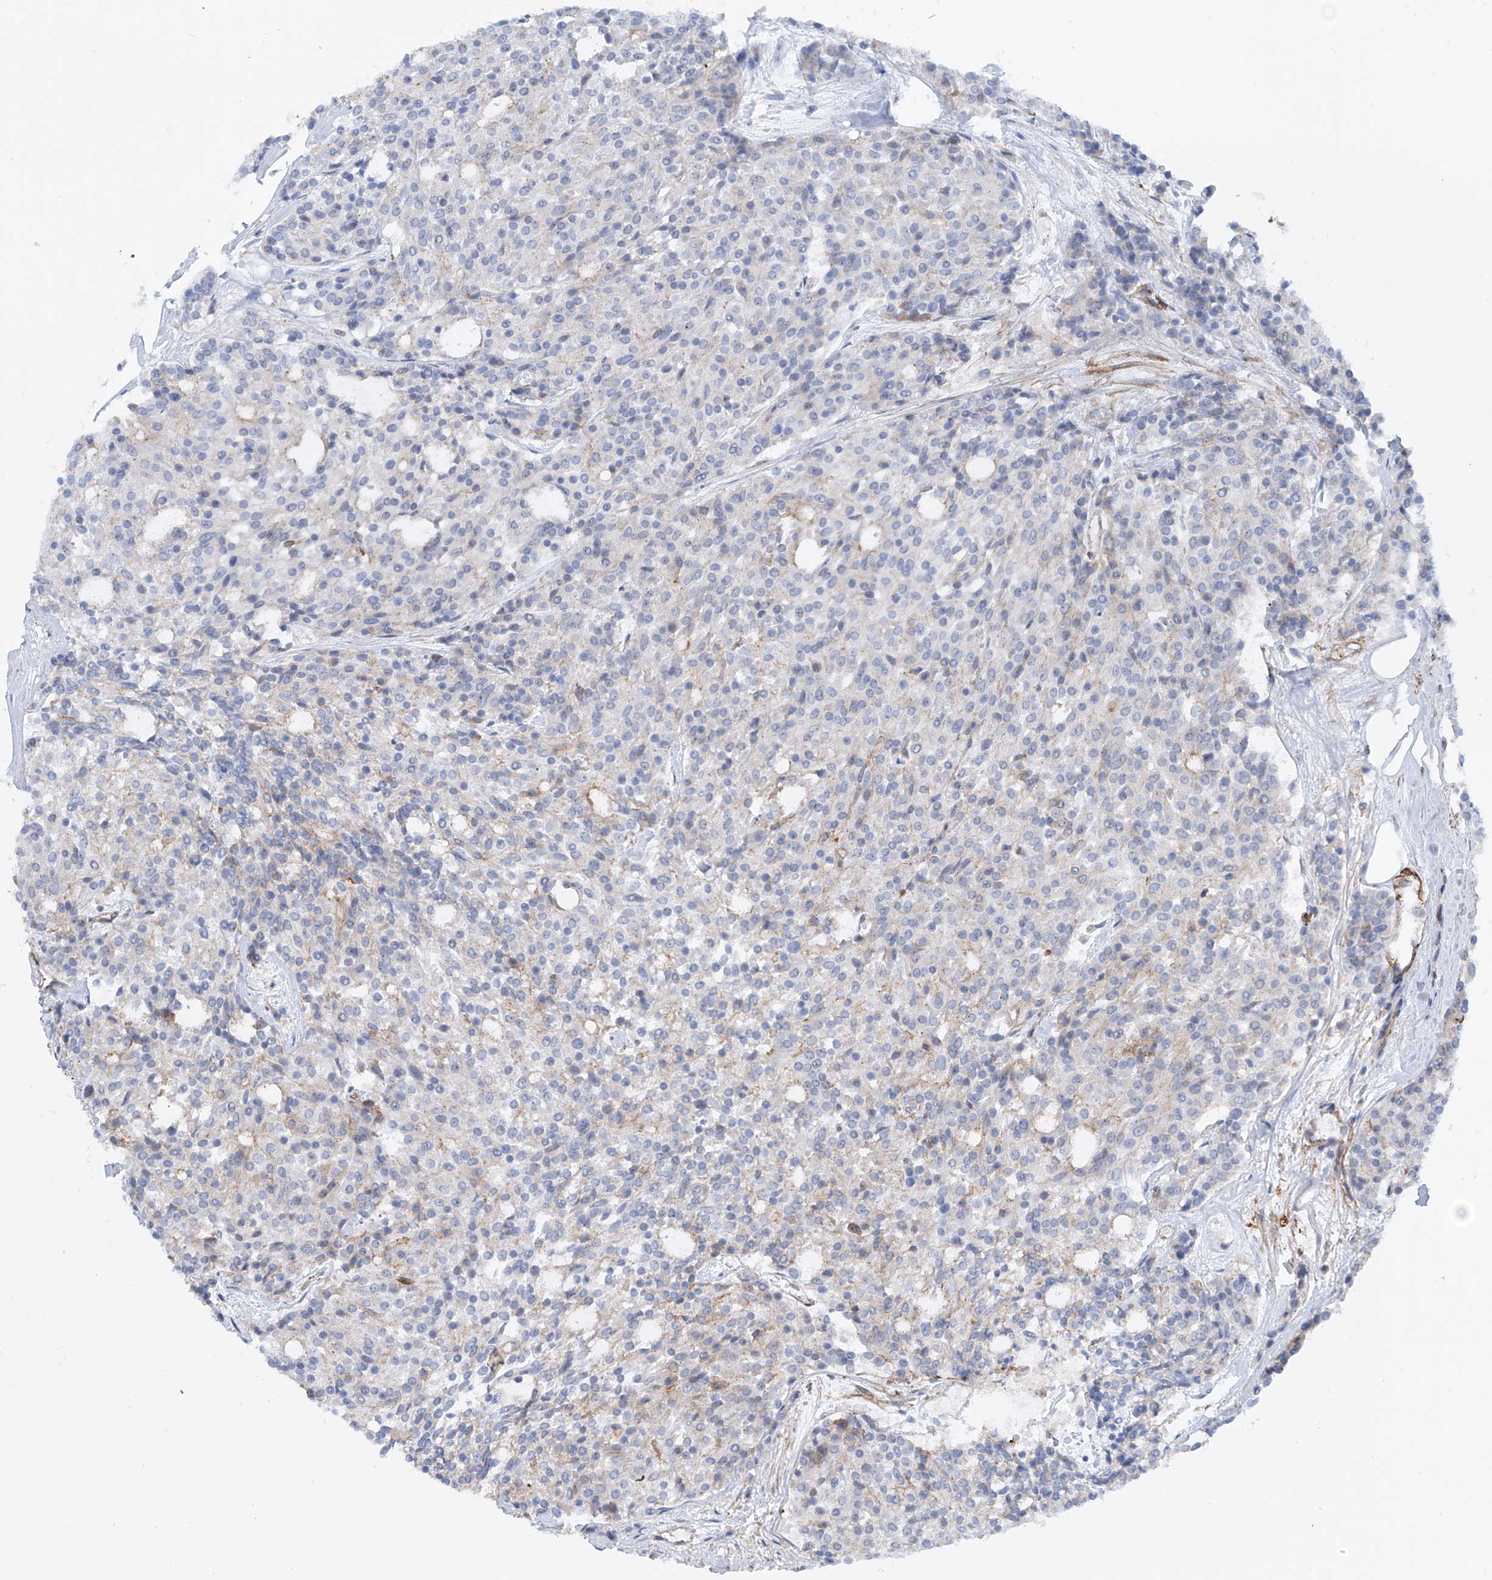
{"staining": {"intensity": "negative", "quantity": "none", "location": "none"}, "tissue": "carcinoid", "cell_type": "Tumor cells", "image_type": "cancer", "snomed": [{"axis": "morphology", "description": "Carcinoid, malignant, NOS"}, {"axis": "topography", "description": "Pancreas"}], "caption": "Immunohistochemical staining of carcinoid exhibits no significant positivity in tumor cells. (DAB immunohistochemistry (IHC), high magnification).", "gene": "ZNF490", "patient": {"sex": "female", "age": 54}}